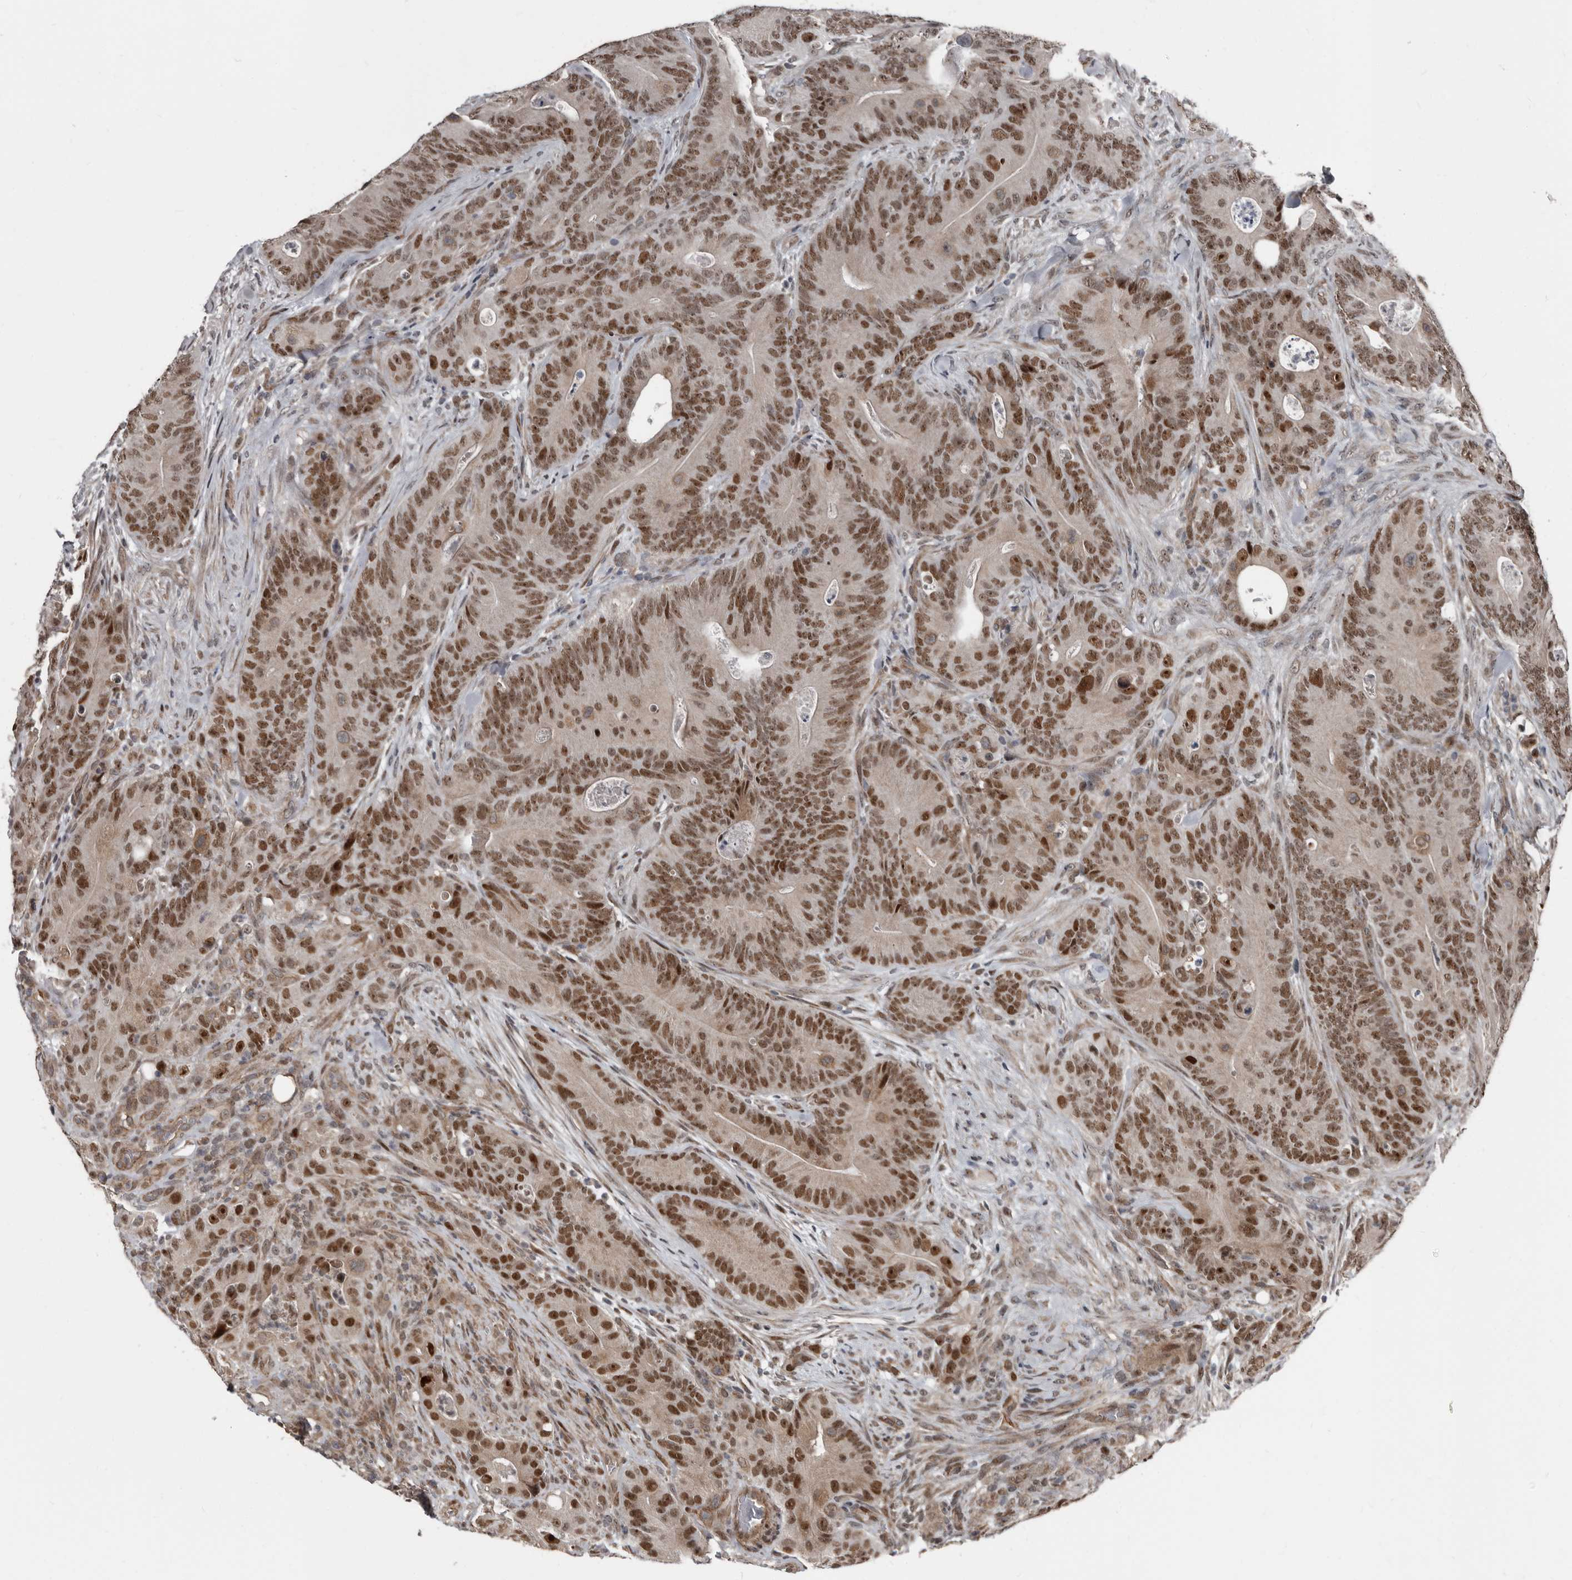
{"staining": {"intensity": "moderate", "quantity": ">75%", "location": "nuclear"}, "tissue": "colorectal cancer", "cell_type": "Tumor cells", "image_type": "cancer", "snomed": [{"axis": "morphology", "description": "Normal tissue, NOS"}, {"axis": "topography", "description": "Colon"}], "caption": "Immunohistochemical staining of colorectal cancer shows moderate nuclear protein positivity in approximately >75% of tumor cells.", "gene": "CHD1L", "patient": {"sex": "female", "age": 82}}